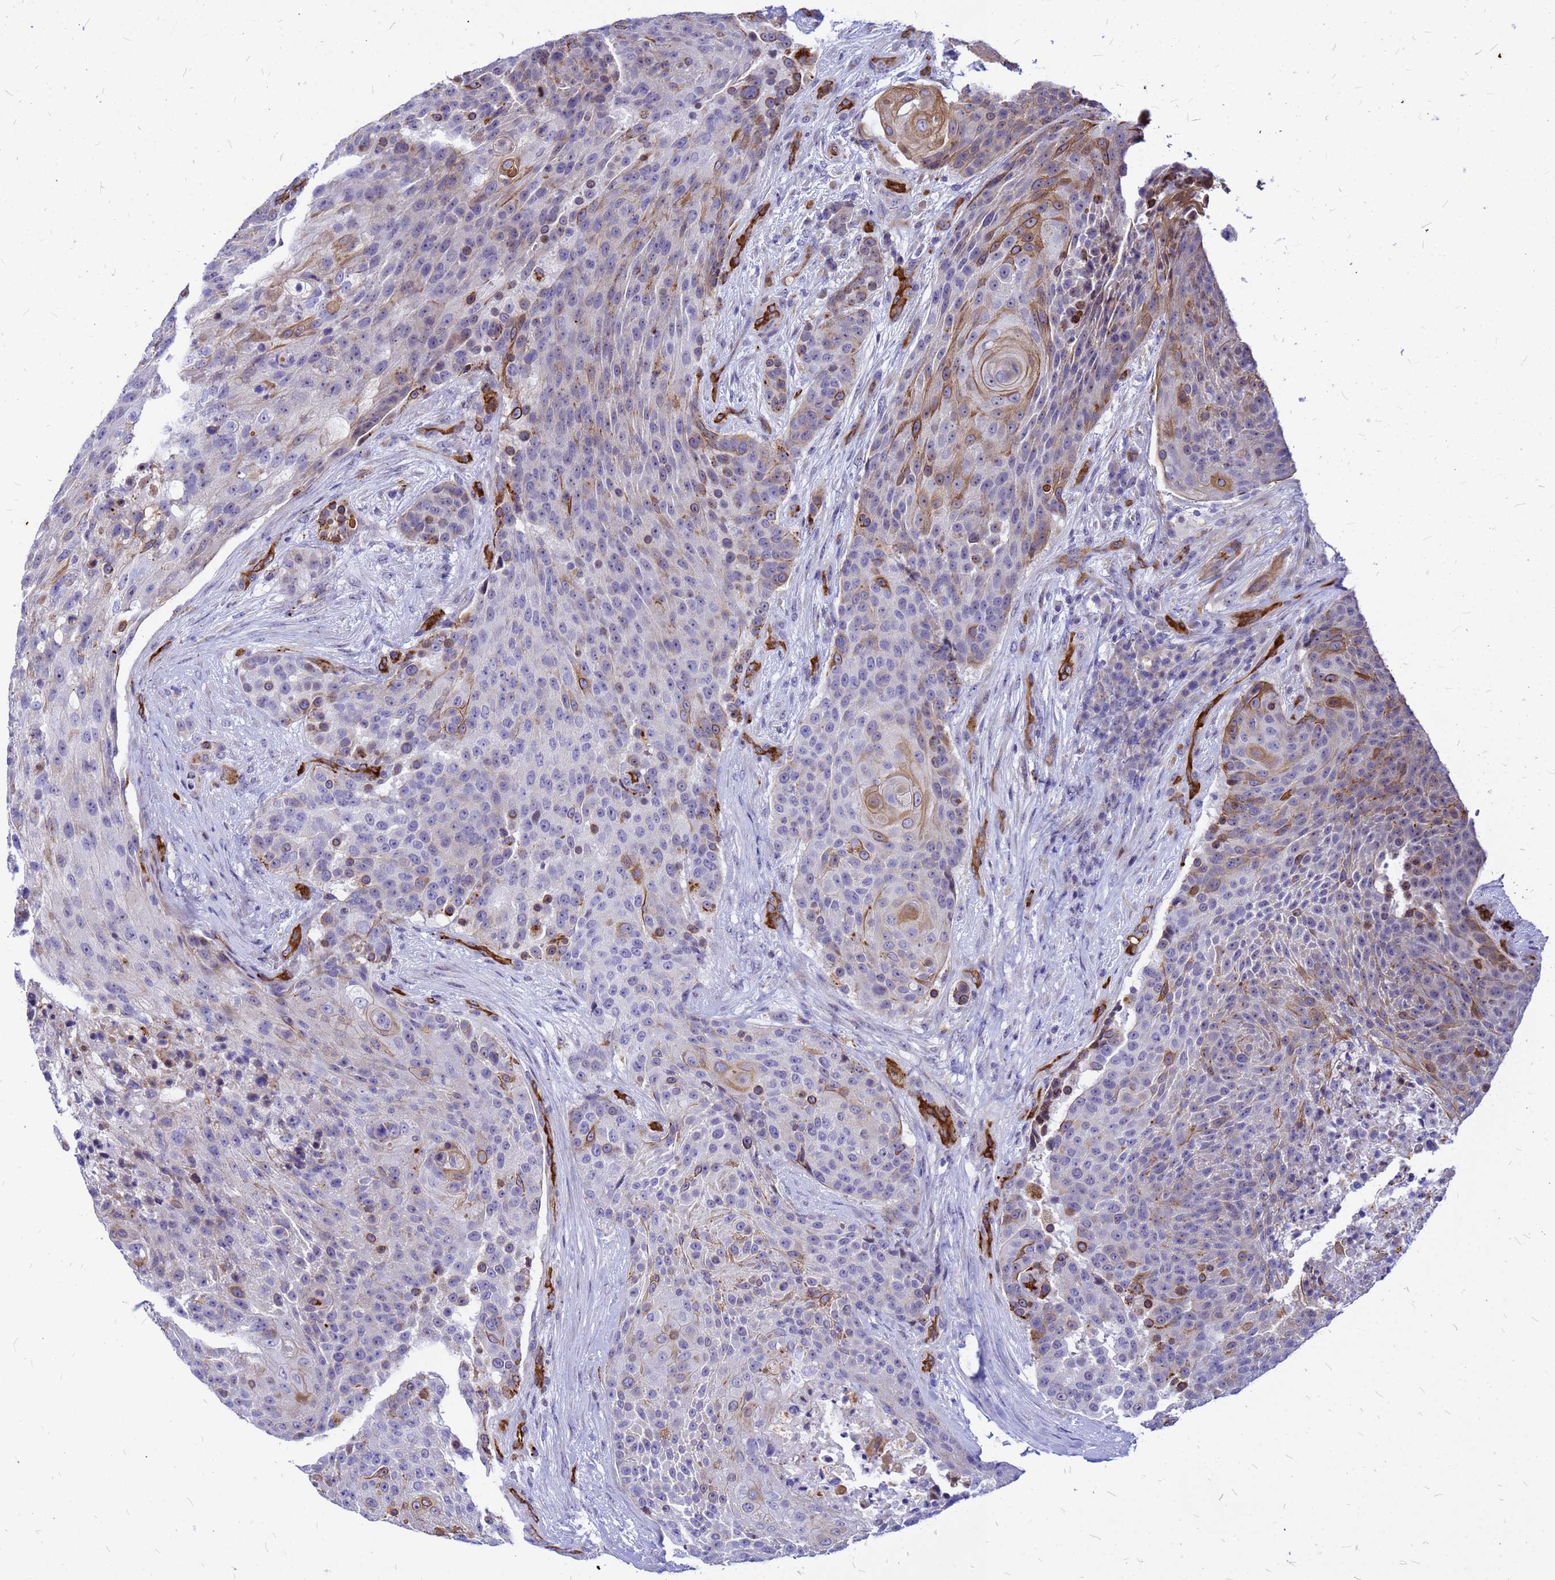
{"staining": {"intensity": "moderate", "quantity": "<25%", "location": "cytoplasmic/membranous"}, "tissue": "urothelial cancer", "cell_type": "Tumor cells", "image_type": "cancer", "snomed": [{"axis": "morphology", "description": "Urothelial carcinoma, High grade"}, {"axis": "topography", "description": "Urinary bladder"}], "caption": "Immunohistochemical staining of human urothelial cancer exhibits moderate cytoplasmic/membranous protein expression in approximately <25% of tumor cells. (DAB (3,3'-diaminobenzidine) = brown stain, brightfield microscopy at high magnification).", "gene": "NOSTRIN", "patient": {"sex": "female", "age": 63}}